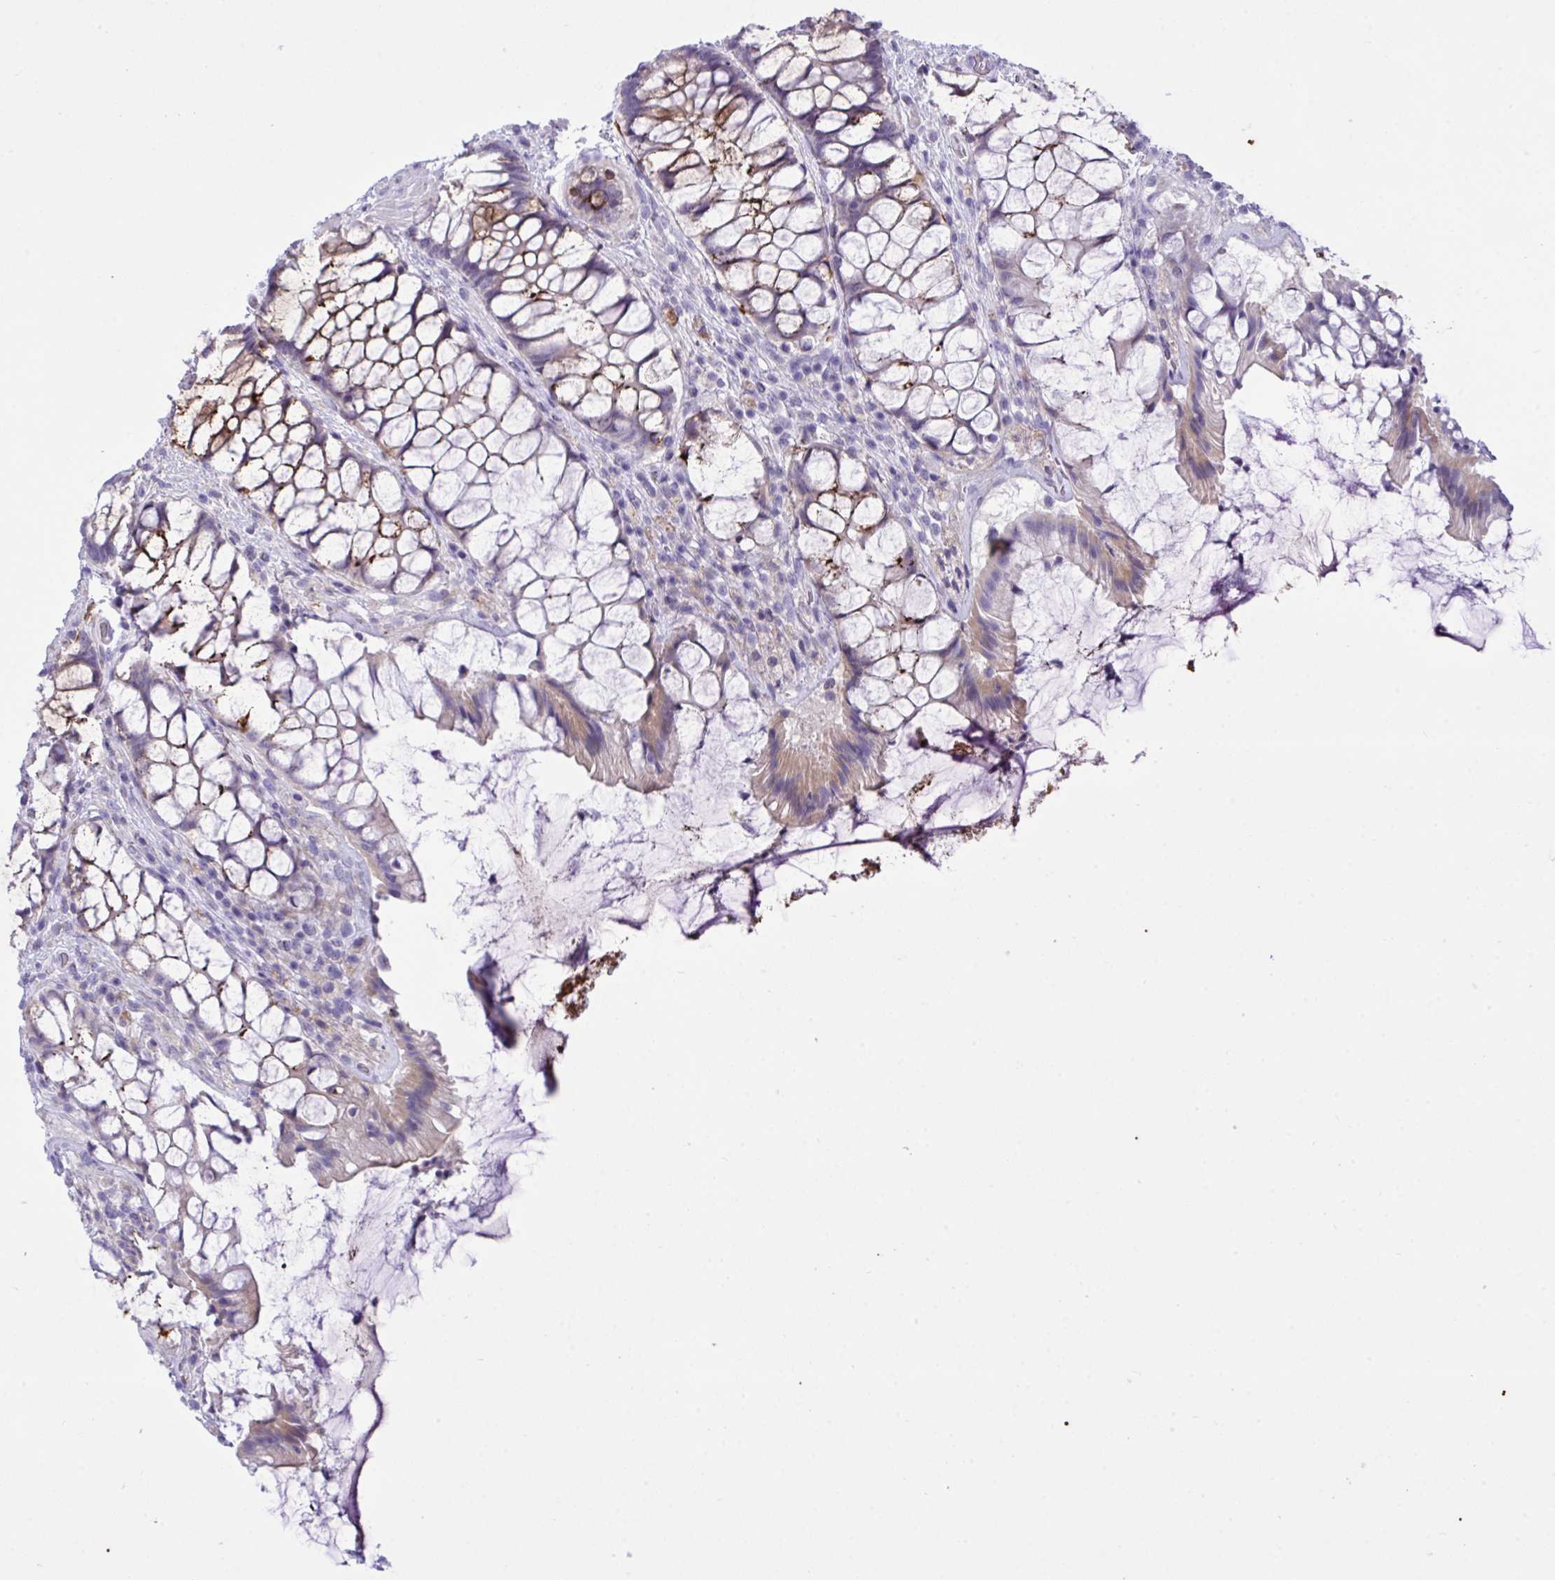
{"staining": {"intensity": "moderate", "quantity": "25%-75%", "location": "cytoplasmic/membranous"}, "tissue": "rectum", "cell_type": "Glandular cells", "image_type": "normal", "snomed": [{"axis": "morphology", "description": "Normal tissue, NOS"}, {"axis": "topography", "description": "Rectum"}], "caption": "Moderate cytoplasmic/membranous protein staining is appreciated in about 25%-75% of glandular cells in rectum. (DAB = brown stain, brightfield microscopy at high magnification).", "gene": "WDR97", "patient": {"sex": "female", "age": 58}}